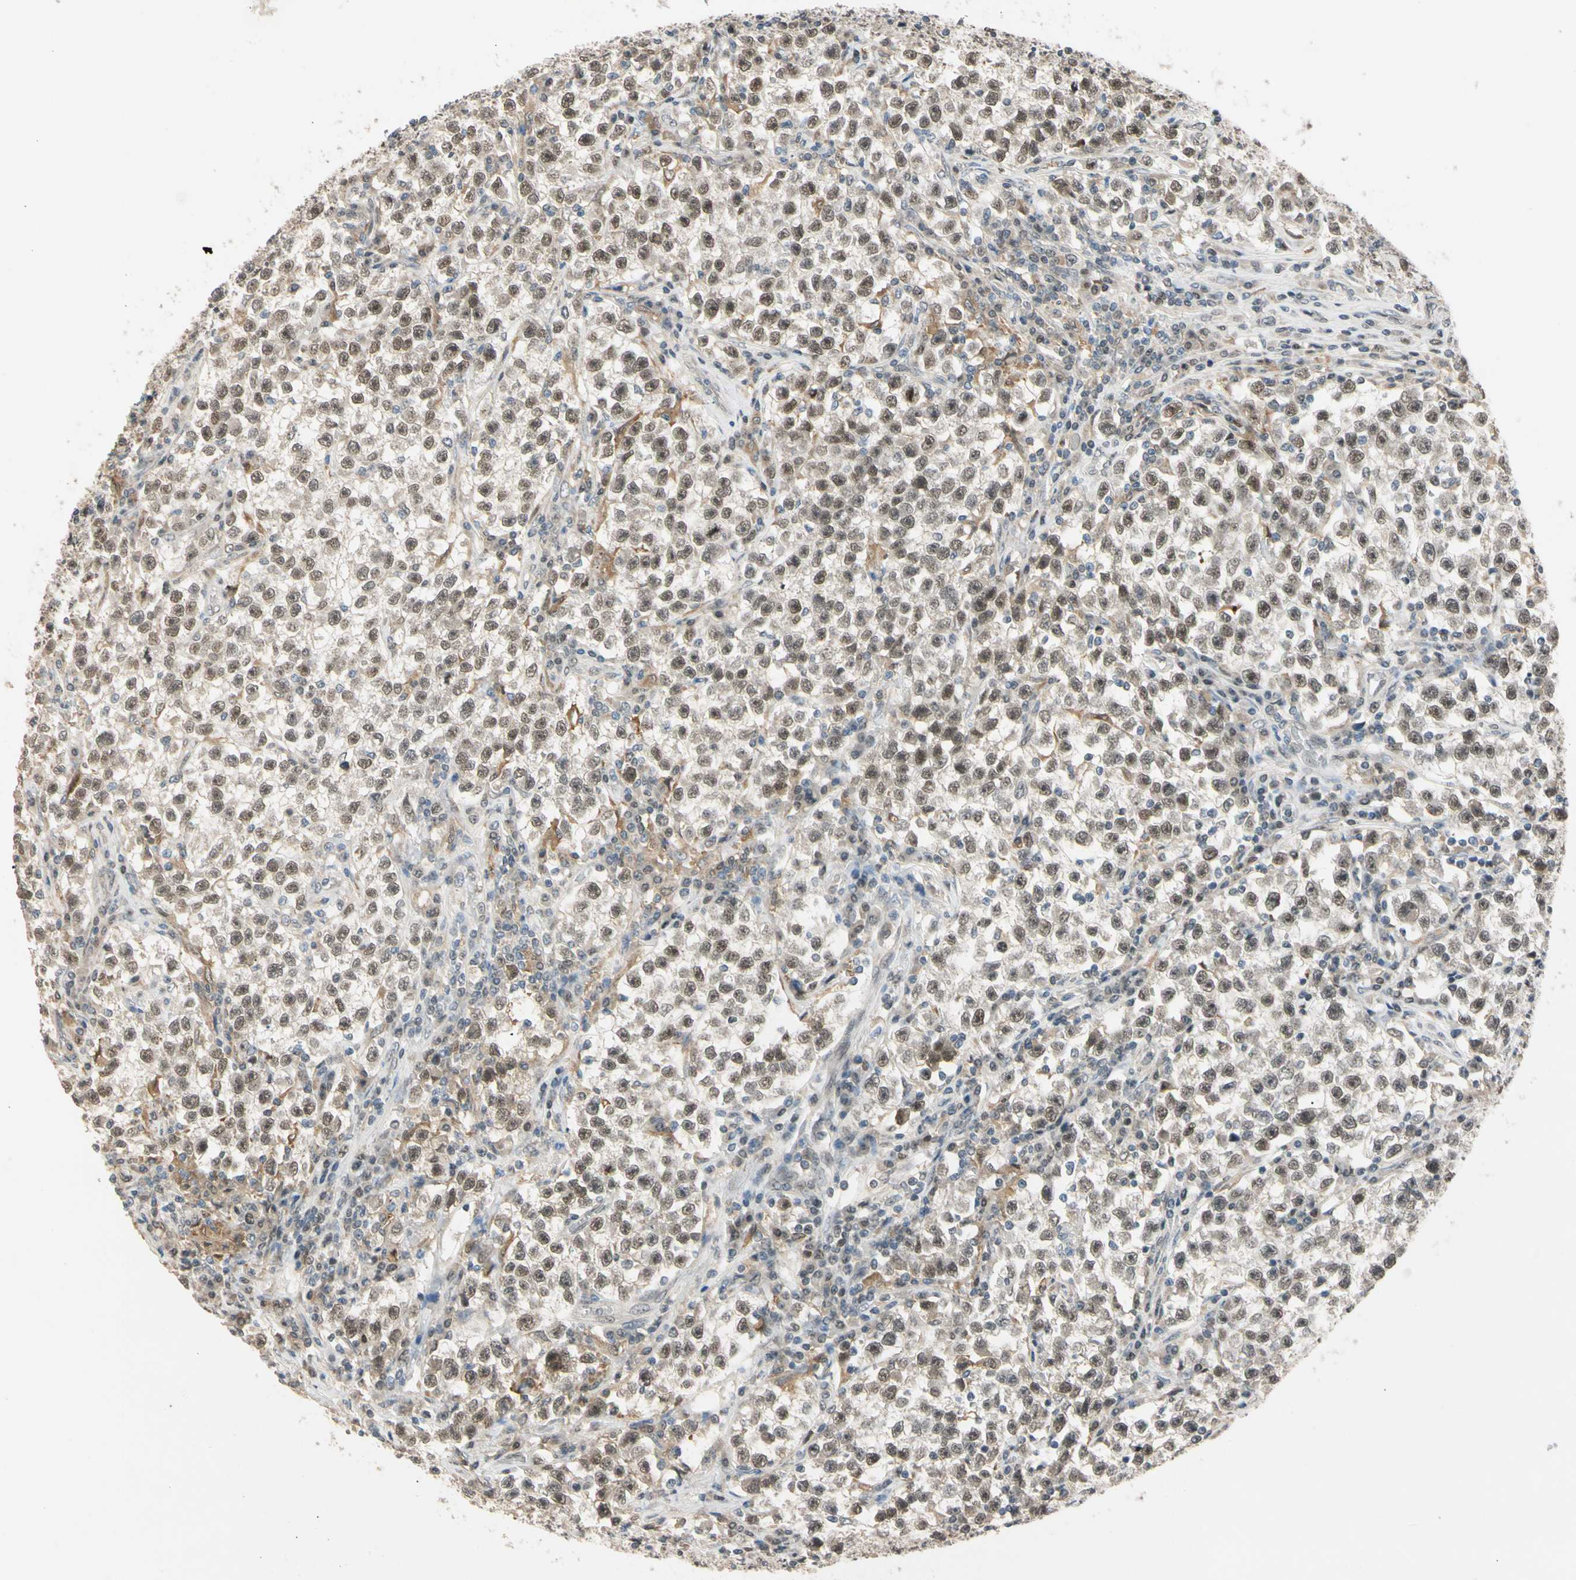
{"staining": {"intensity": "moderate", "quantity": ">75%", "location": "cytoplasmic/membranous,nuclear"}, "tissue": "testis cancer", "cell_type": "Tumor cells", "image_type": "cancer", "snomed": [{"axis": "morphology", "description": "Seminoma, NOS"}, {"axis": "topography", "description": "Testis"}], "caption": "The photomicrograph shows immunohistochemical staining of testis cancer. There is moderate cytoplasmic/membranous and nuclear expression is seen in about >75% of tumor cells. (Stains: DAB in brown, nuclei in blue, Microscopy: brightfield microscopy at high magnification).", "gene": "RIOX2", "patient": {"sex": "male", "age": 22}}